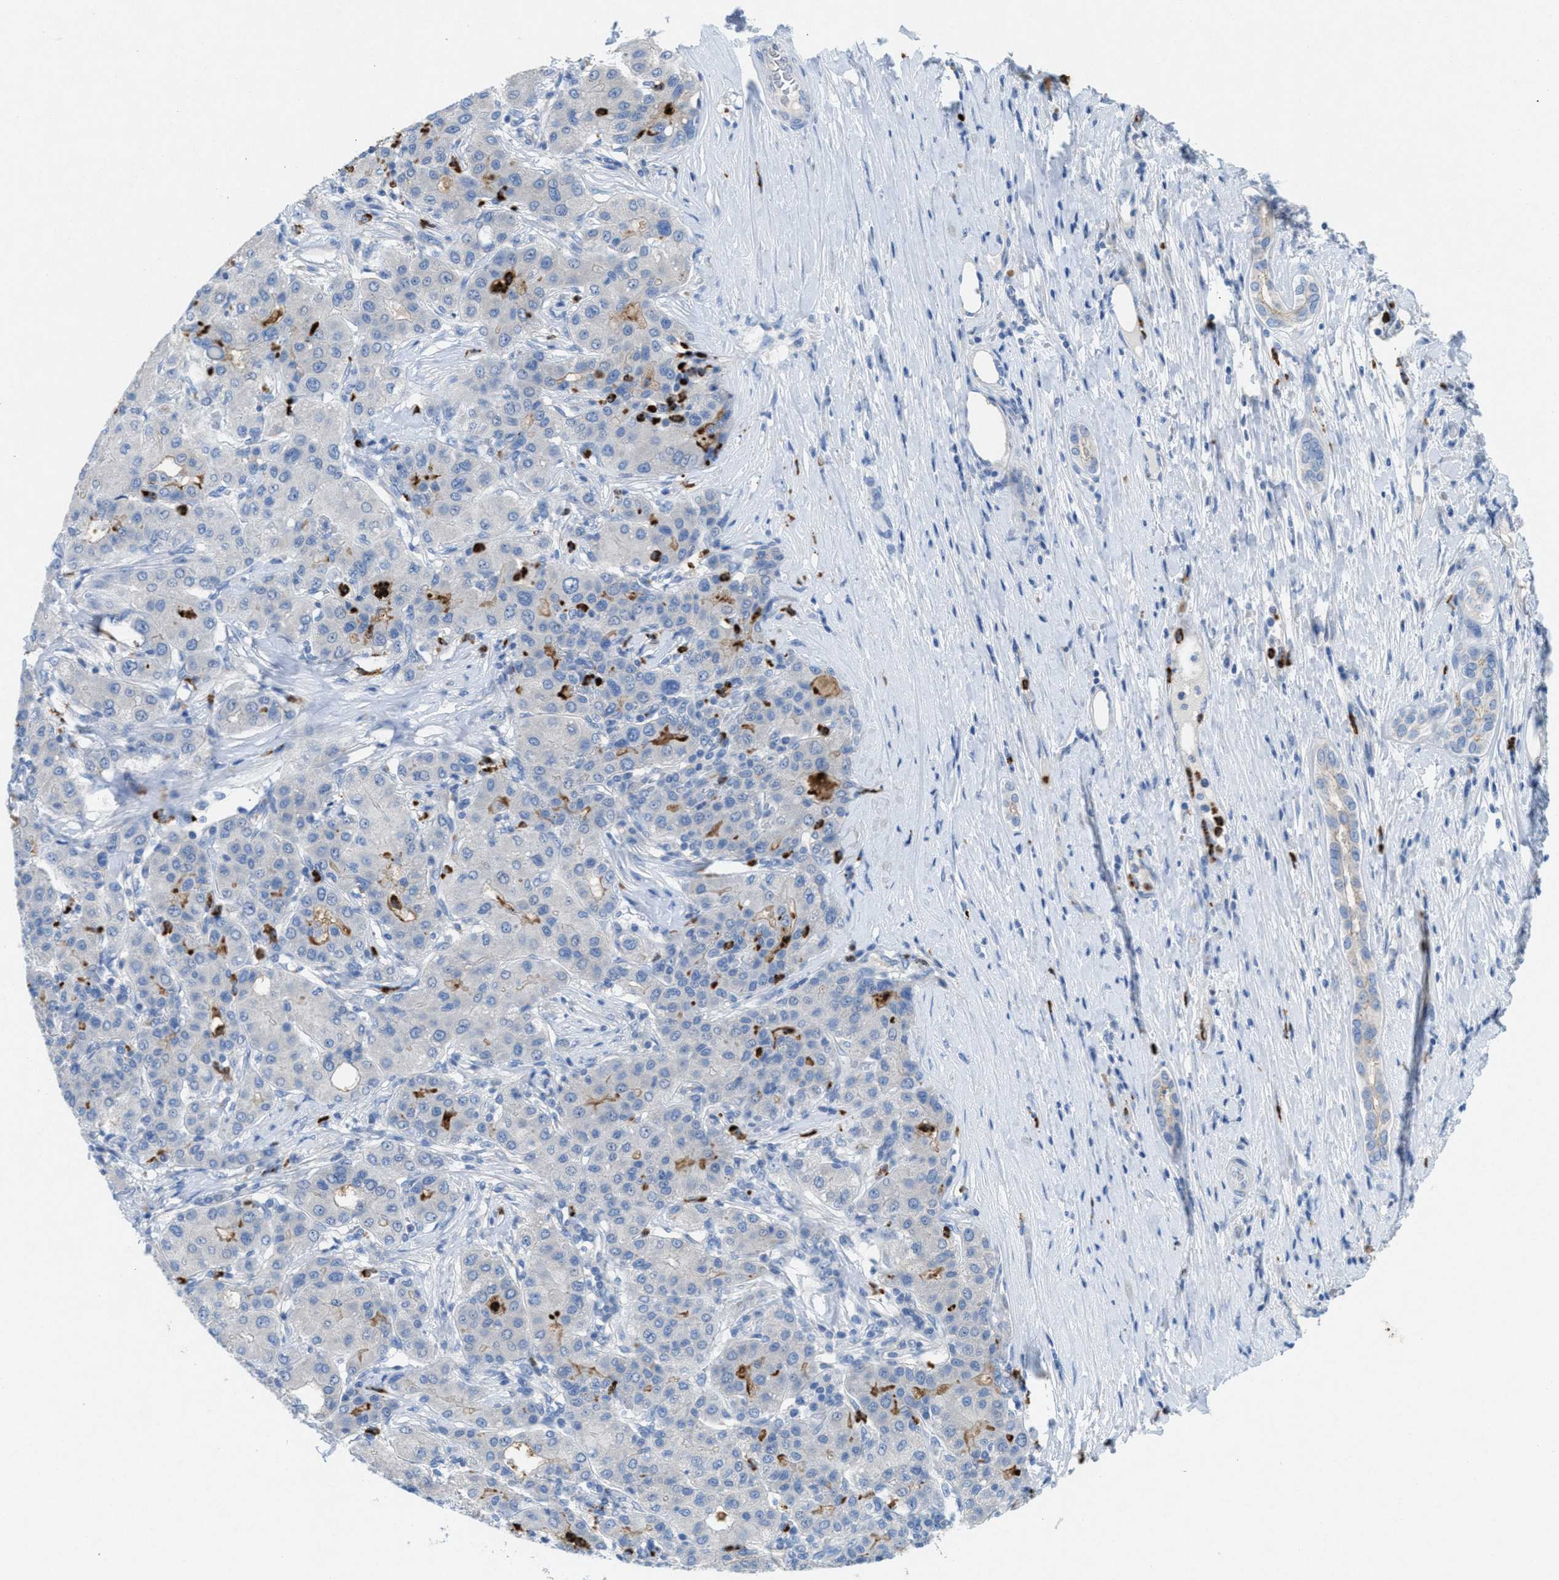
{"staining": {"intensity": "negative", "quantity": "none", "location": "none"}, "tissue": "liver cancer", "cell_type": "Tumor cells", "image_type": "cancer", "snomed": [{"axis": "morphology", "description": "Carcinoma, Hepatocellular, NOS"}, {"axis": "topography", "description": "Liver"}], "caption": "Protein analysis of liver cancer reveals no significant expression in tumor cells.", "gene": "CMTM1", "patient": {"sex": "male", "age": 65}}